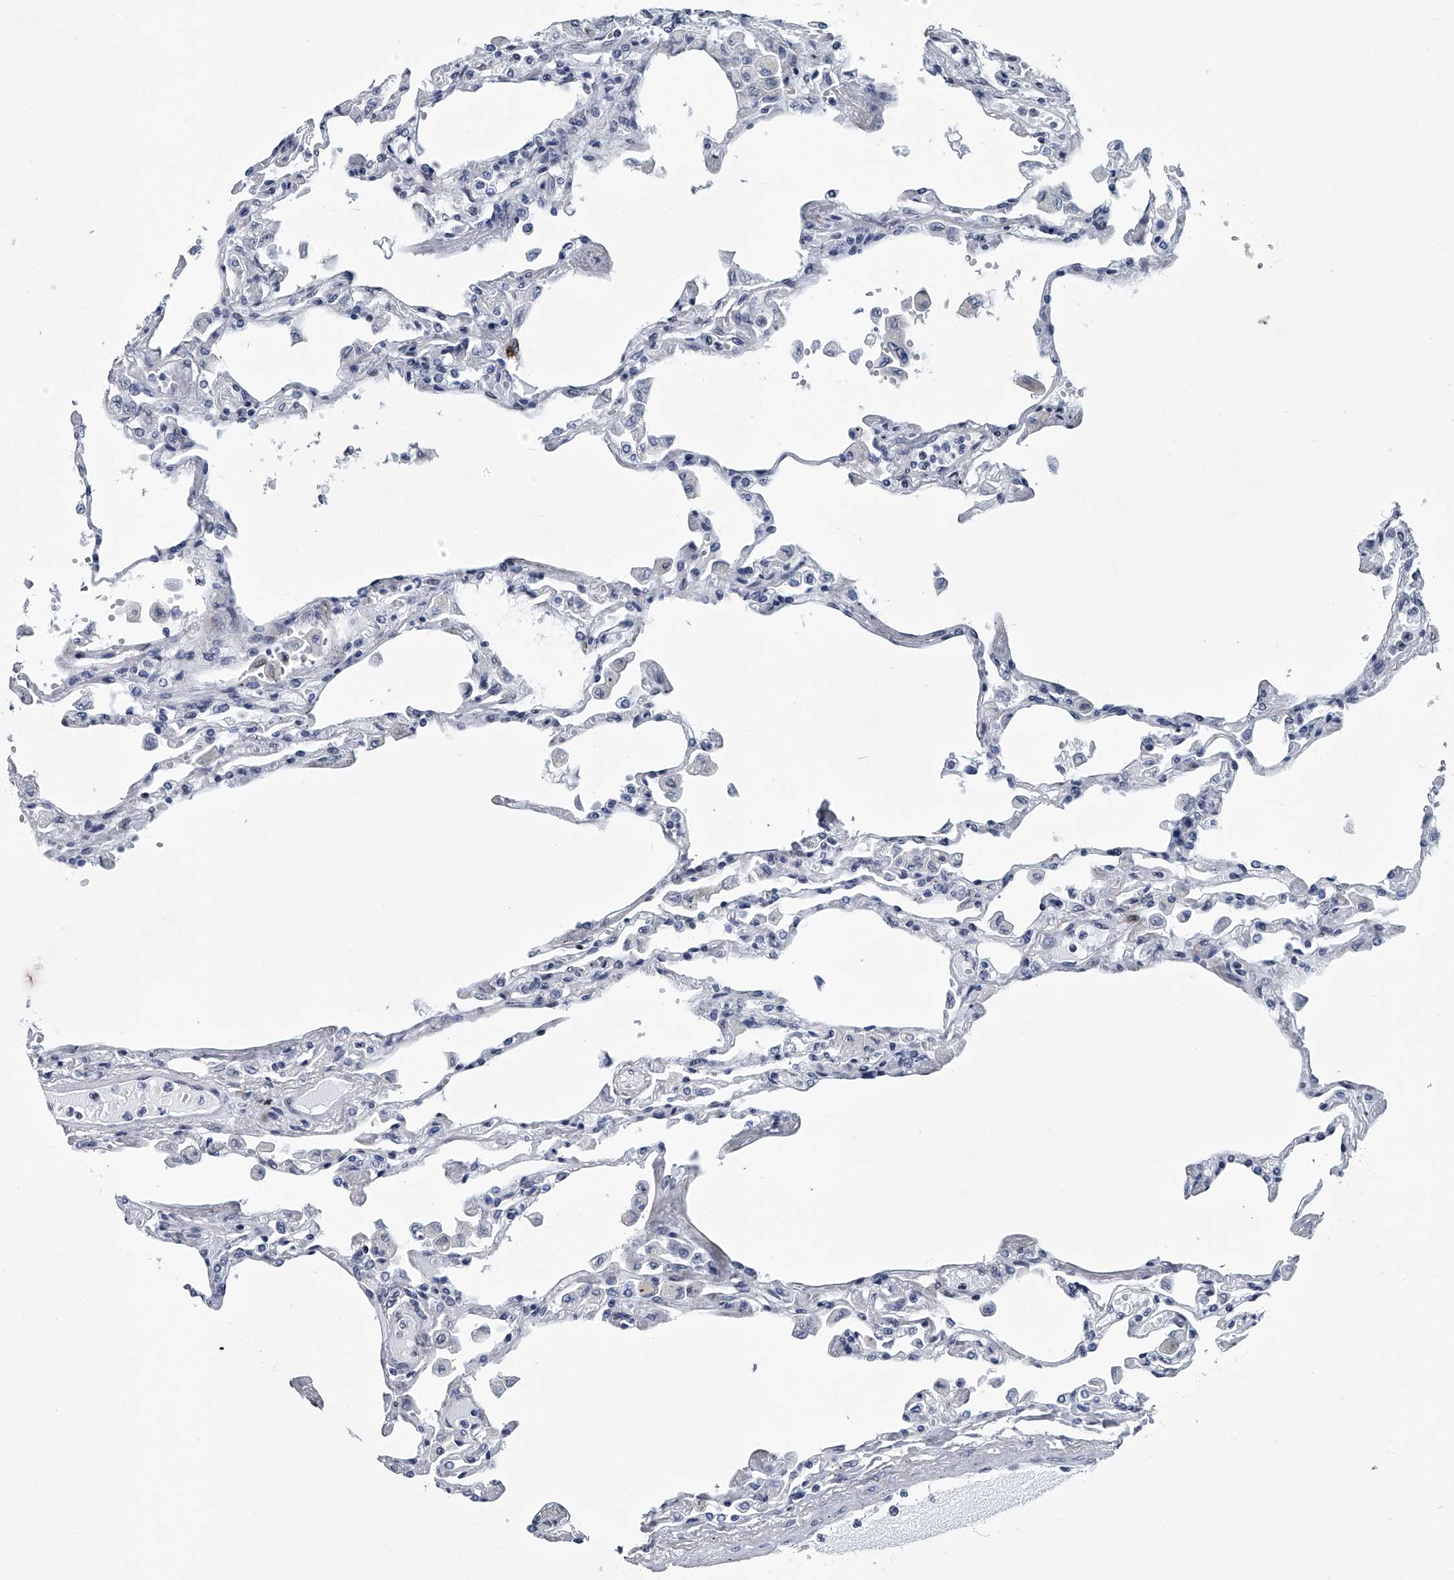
{"staining": {"intensity": "negative", "quantity": "none", "location": "none"}, "tissue": "lung", "cell_type": "Alveolar cells", "image_type": "normal", "snomed": [{"axis": "morphology", "description": "Normal tissue, NOS"}, {"axis": "topography", "description": "Bronchus"}, {"axis": "topography", "description": "Lung"}], "caption": "Immunohistochemistry of normal human lung exhibits no positivity in alveolar cells.", "gene": "PPP2R5D", "patient": {"sex": "female", "age": 49}}